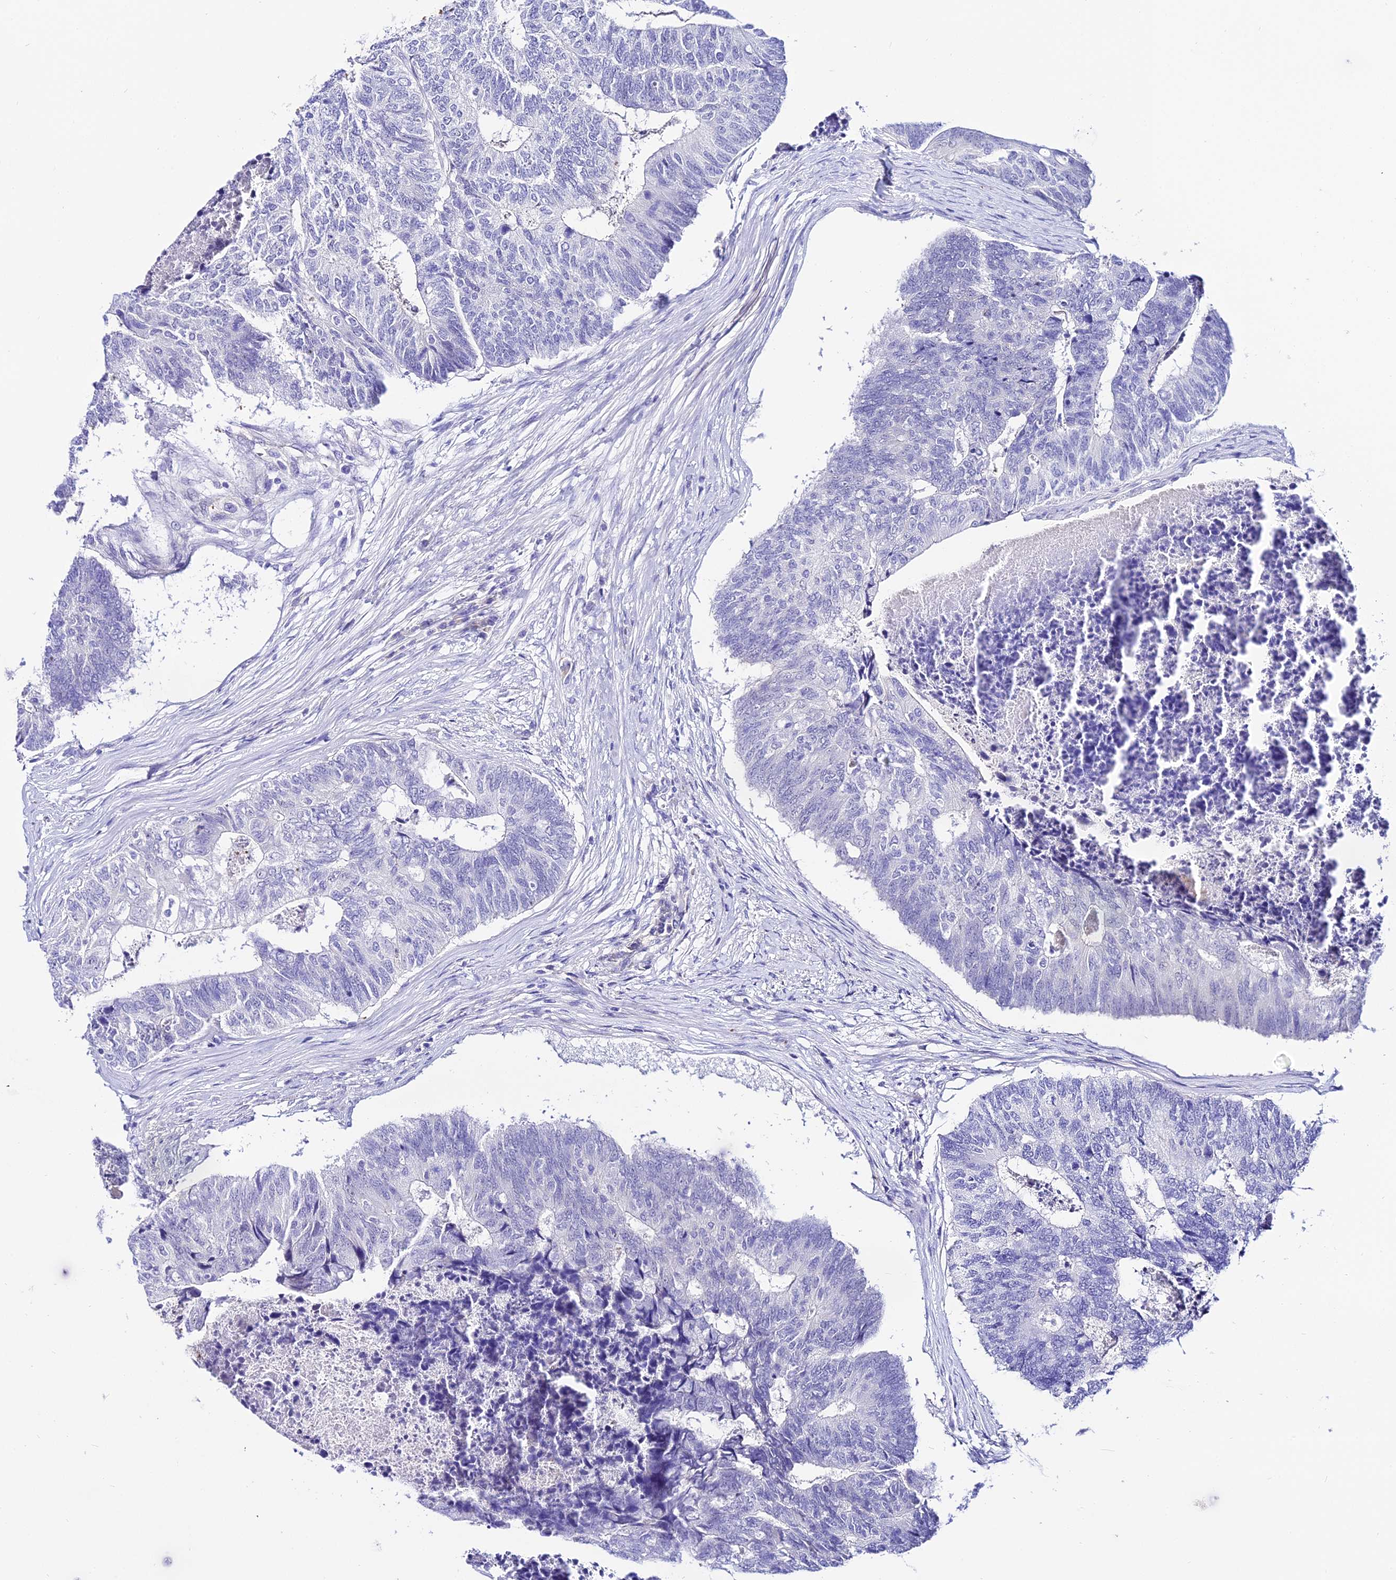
{"staining": {"intensity": "negative", "quantity": "none", "location": "none"}, "tissue": "colorectal cancer", "cell_type": "Tumor cells", "image_type": "cancer", "snomed": [{"axis": "morphology", "description": "Adenocarcinoma, NOS"}, {"axis": "topography", "description": "Colon"}], "caption": "Protein analysis of adenocarcinoma (colorectal) demonstrates no significant staining in tumor cells.", "gene": "DEFB106A", "patient": {"sex": "female", "age": 67}}